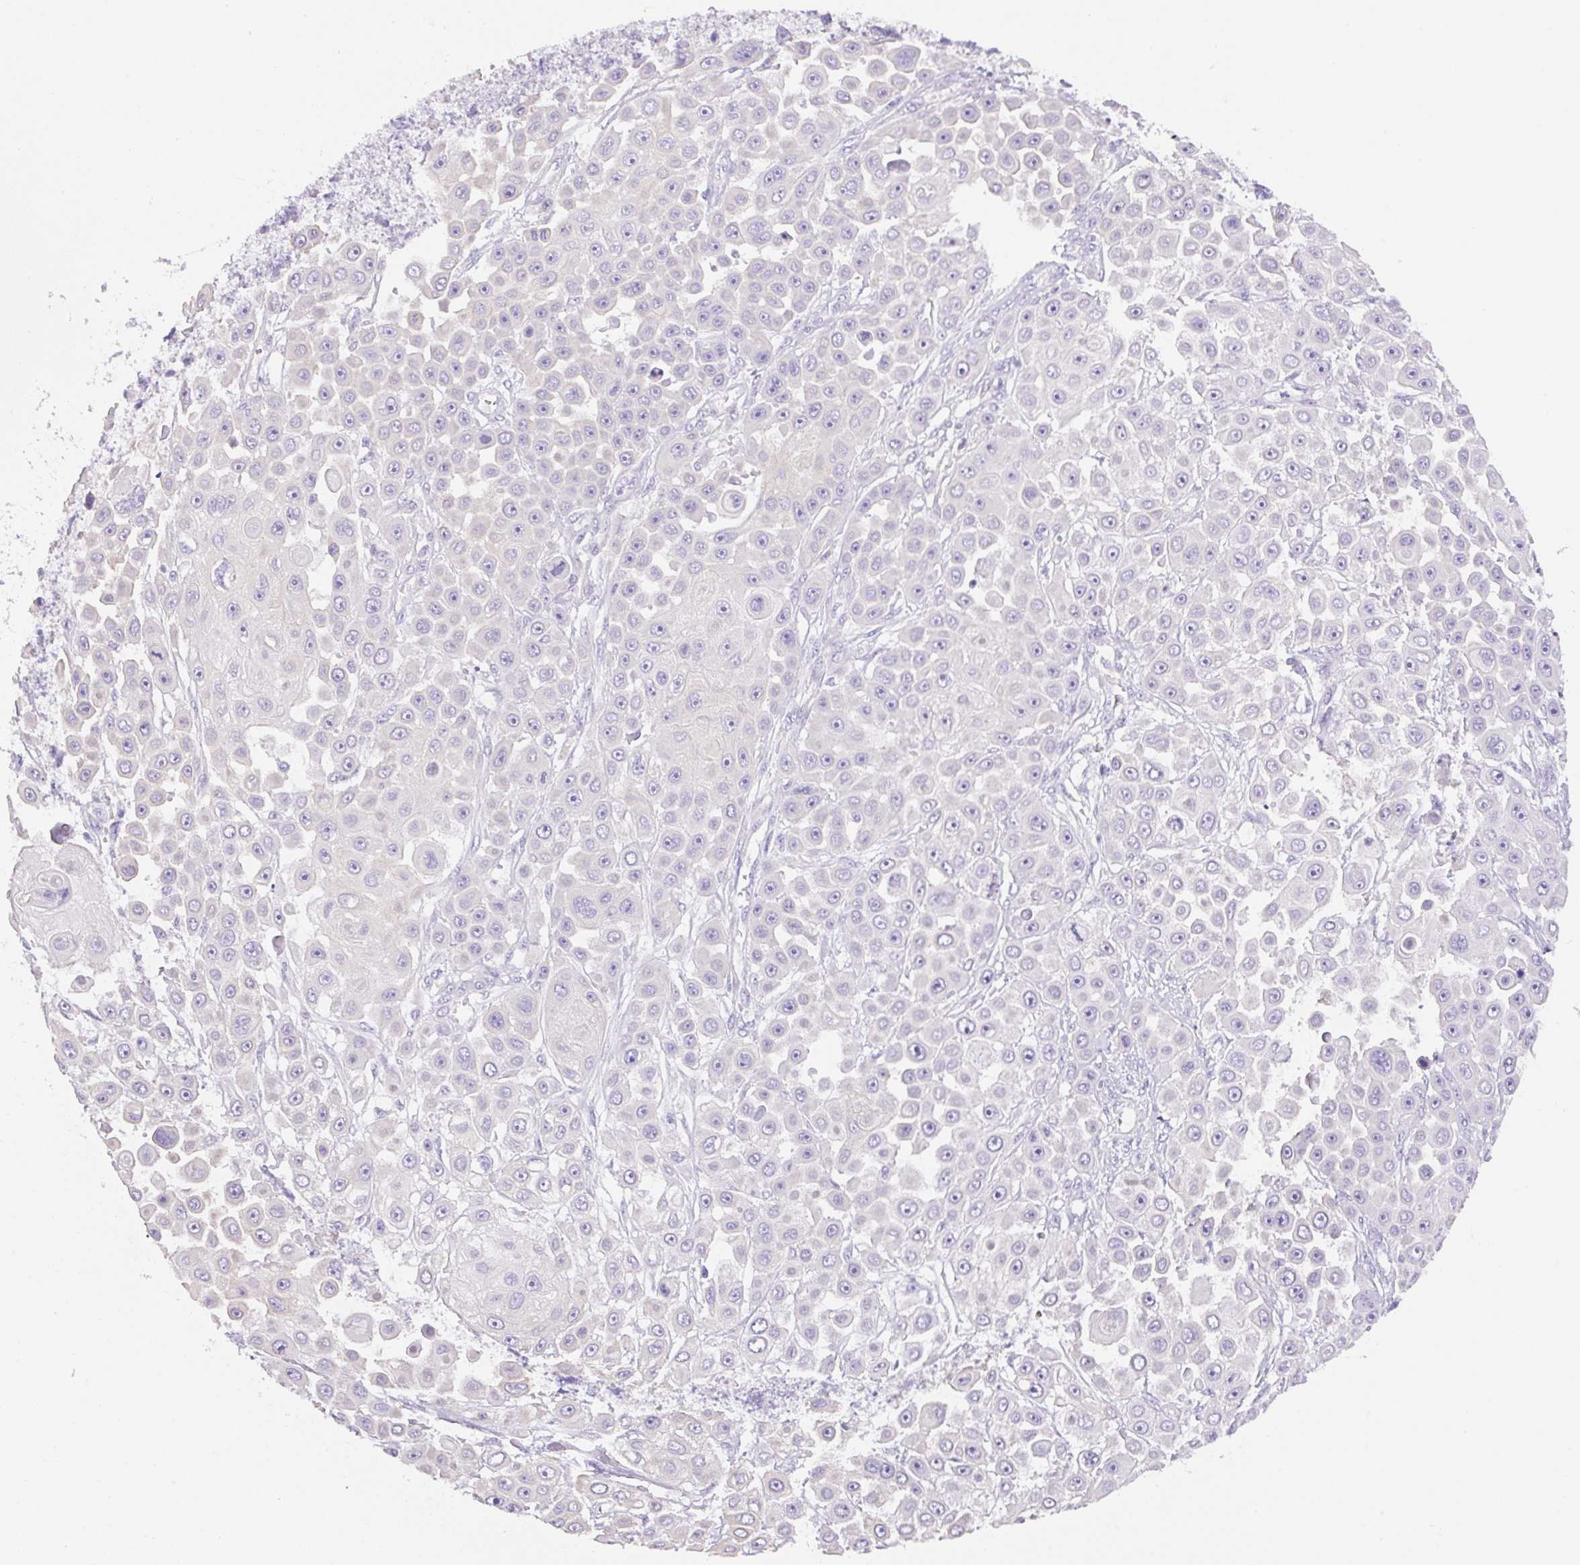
{"staining": {"intensity": "negative", "quantity": "none", "location": "none"}, "tissue": "skin cancer", "cell_type": "Tumor cells", "image_type": "cancer", "snomed": [{"axis": "morphology", "description": "Squamous cell carcinoma, NOS"}, {"axis": "topography", "description": "Skin"}], "caption": "Immunohistochemistry histopathology image of skin cancer (squamous cell carcinoma) stained for a protein (brown), which demonstrates no expression in tumor cells.", "gene": "CAMK2B", "patient": {"sex": "male", "age": 67}}